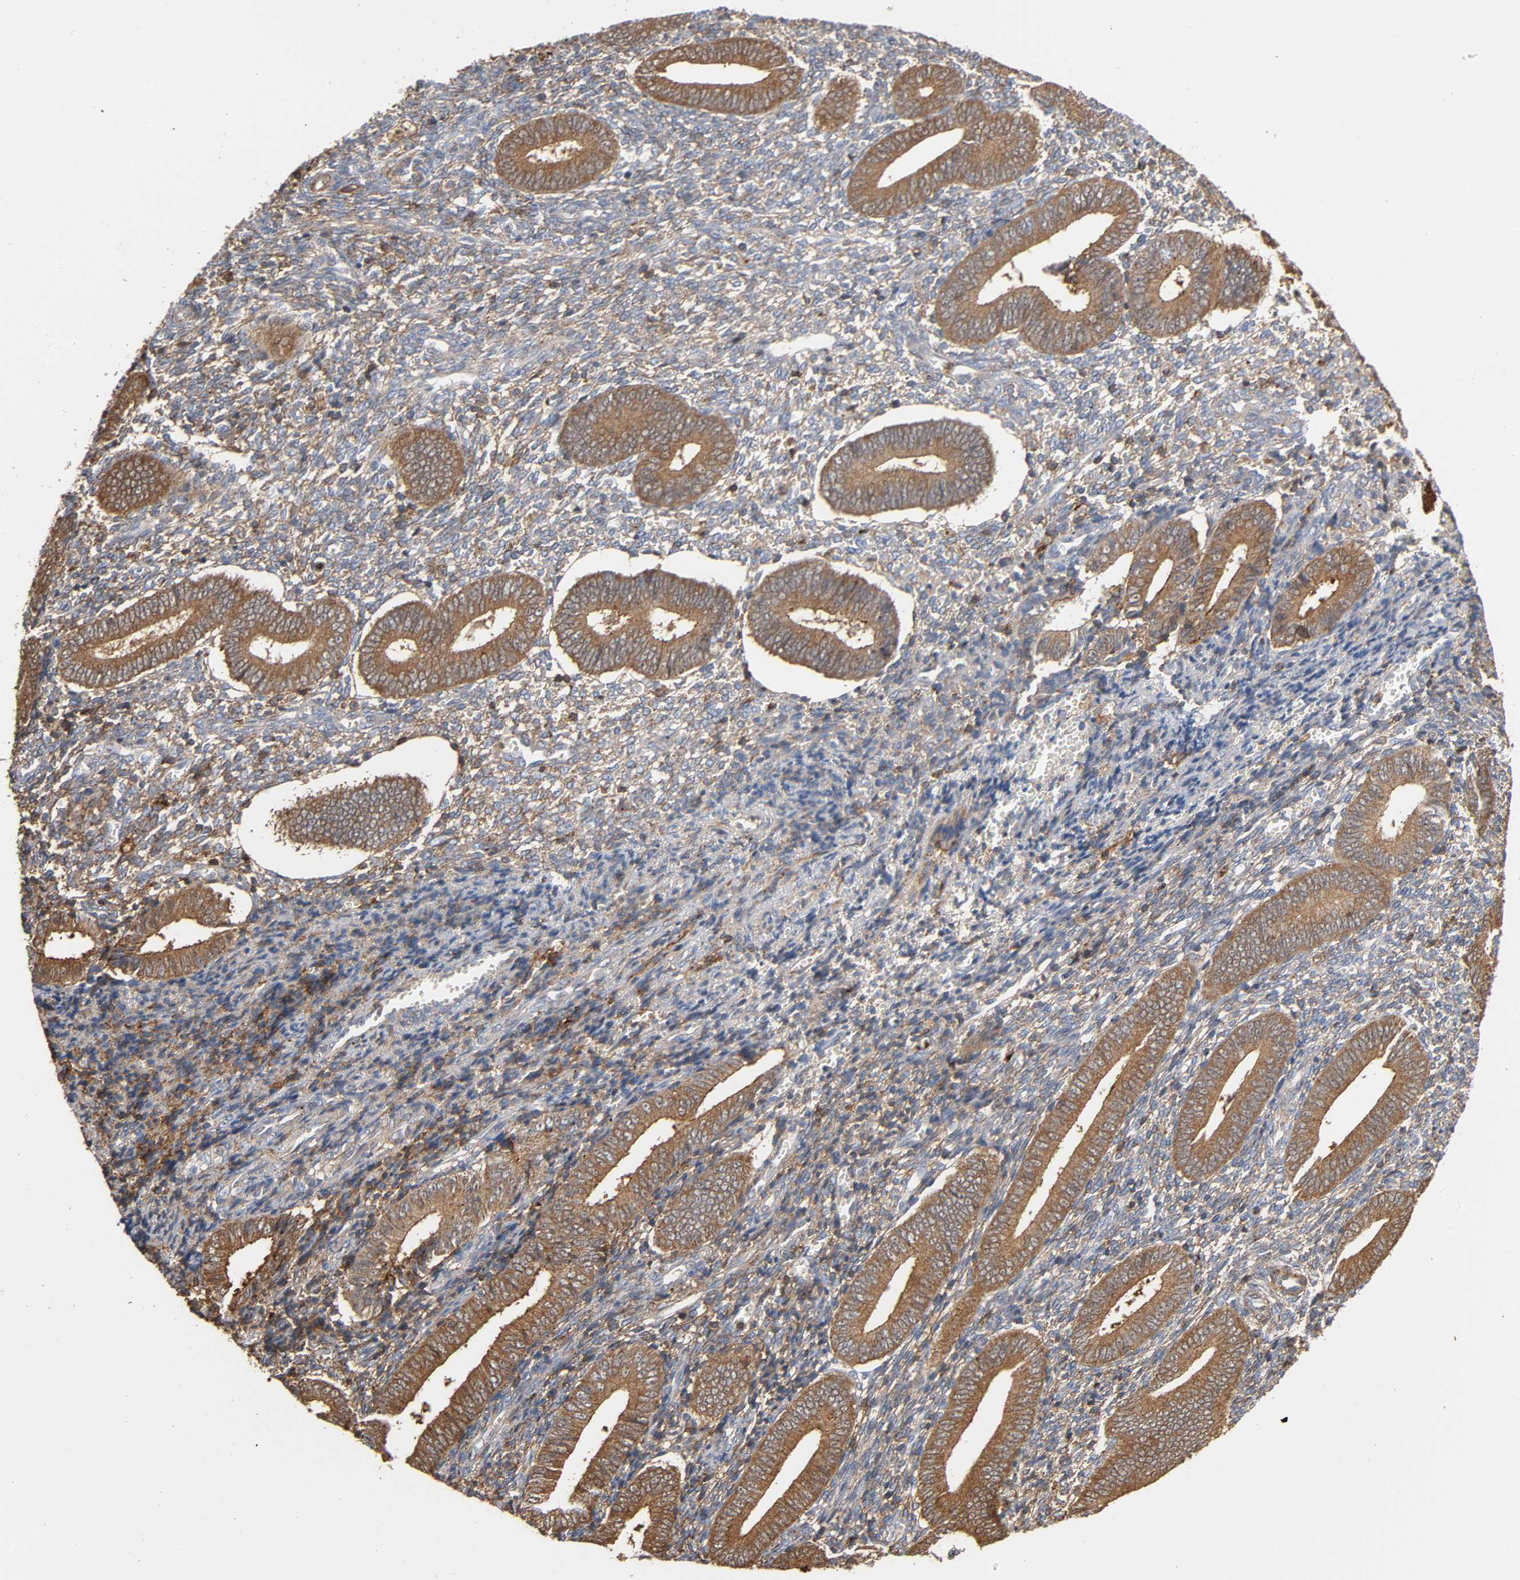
{"staining": {"intensity": "weak", "quantity": "25%-75%", "location": "cytoplasmic/membranous"}, "tissue": "endometrium", "cell_type": "Cells in endometrial stroma", "image_type": "normal", "snomed": [{"axis": "morphology", "description": "Normal tissue, NOS"}, {"axis": "topography", "description": "Uterus"}, {"axis": "topography", "description": "Endometrium"}], "caption": "Cells in endometrial stroma show low levels of weak cytoplasmic/membranous positivity in about 25%-75% of cells in benign endometrium. (Brightfield microscopy of DAB IHC at high magnification).", "gene": "ANXA11", "patient": {"sex": "female", "age": 33}}